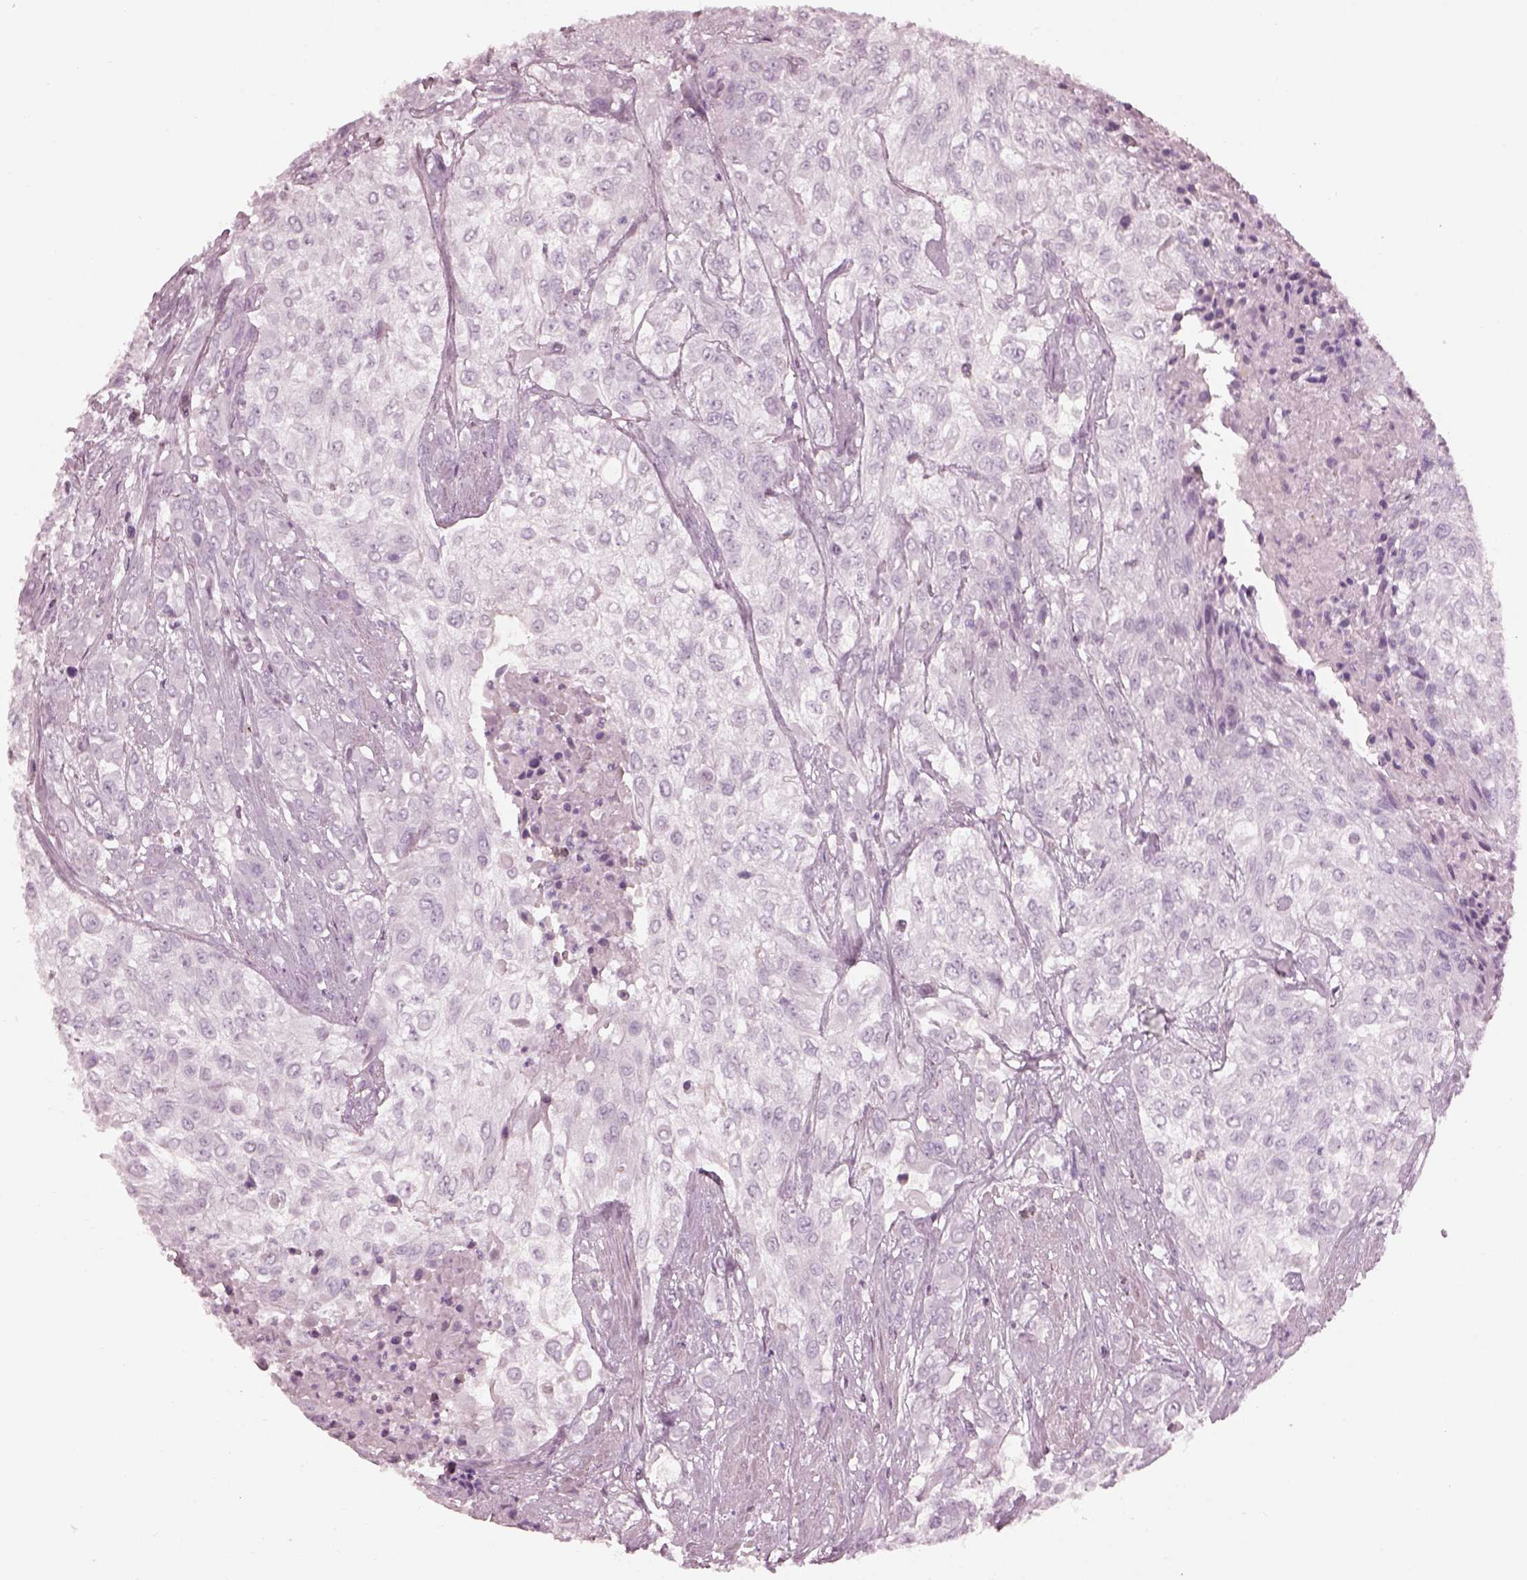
{"staining": {"intensity": "negative", "quantity": "none", "location": "none"}, "tissue": "urothelial cancer", "cell_type": "Tumor cells", "image_type": "cancer", "snomed": [{"axis": "morphology", "description": "Urothelial carcinoma, High grade"}, {"axis": "topography", "description": "Urinary bladder"}], "caption": "This is an immunohistochemistry photomicrograph of urothelial cancer. There is no positivity in tumor cells.", "gene": "RSPH9", "patient": {"sex": "male", "age": 57}}